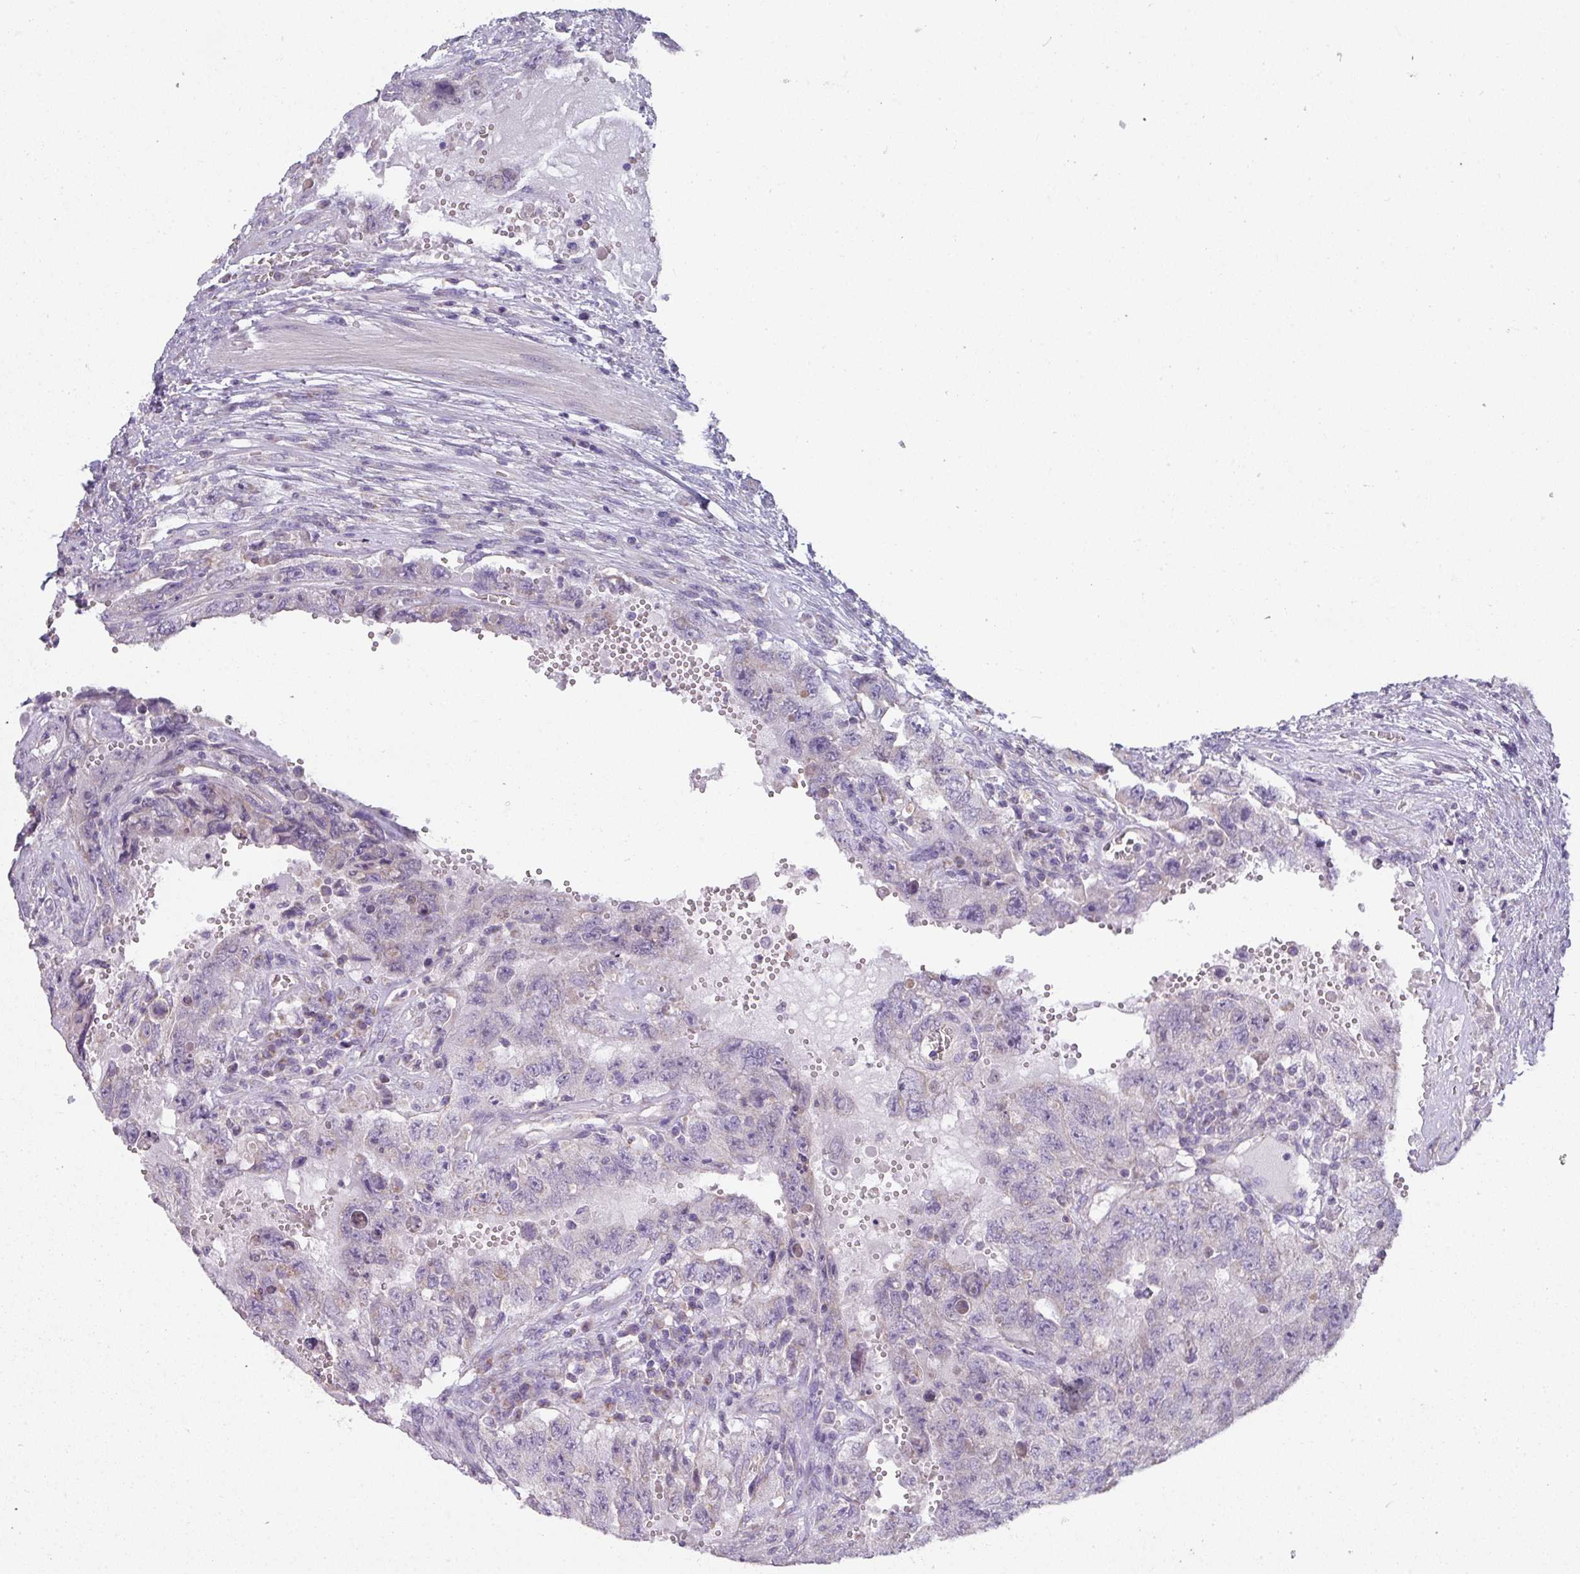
{"staining": {"intensity": "moderate", "quantity": "<25%", "location": "cytoplasmic/membranous"}, "tissue": "testis cancer", "cell_type": "Tumor cells", "image_type": "cancer", "snomed": [{"axis": "morphology", "description": "Carcinoma, Embryonal, NOS"}, {"axis": "topography", "description": "Testis"}], "caption": "A histopathology image of testis cancer stained for a protein exhibits moderate cytoplasmic/membranous brown staining in tumor cells.", "gene": "PALS2", "patient": {"sex": "male", "age": 26}}